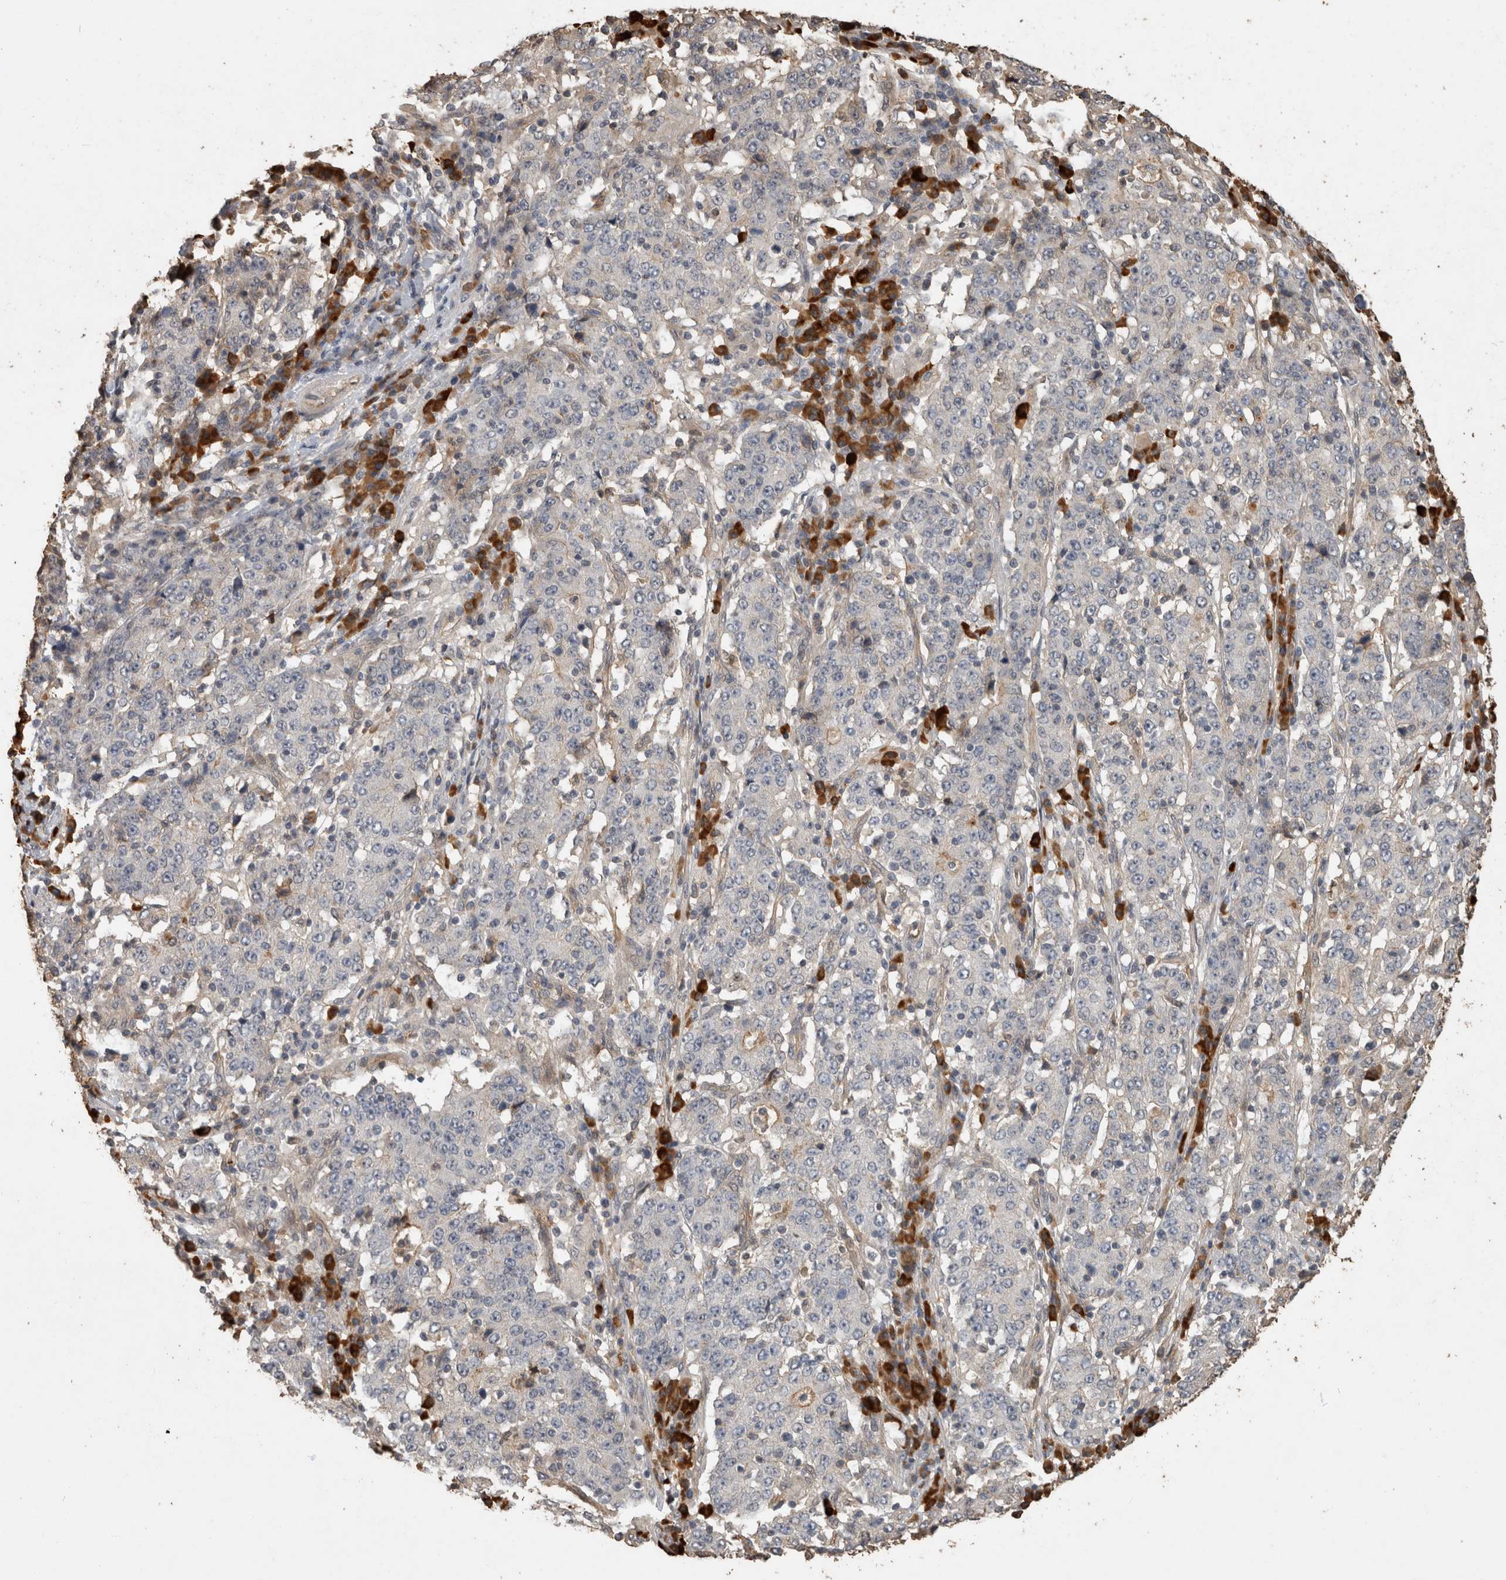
{"staining": {"intensity": "negative", "quantity": "none", "location": "none"}, "tissue": "stomach cancer", "cell_type": "Tumor cells", "image_type": "cancer", "snomed": [{"axis": "morphology", "description": "Adenocarcinoma, NOS"}, {"axis": "topography", "description": "Stomach"}], "caption": "Tumor cells are negative for protein expression in human stomach cancer. (Immunohistochemistry (ihc), brightfield microscopy, high magnification).", "gene": "RHPN1", "patient": {"sex": "male", "age": 59}}